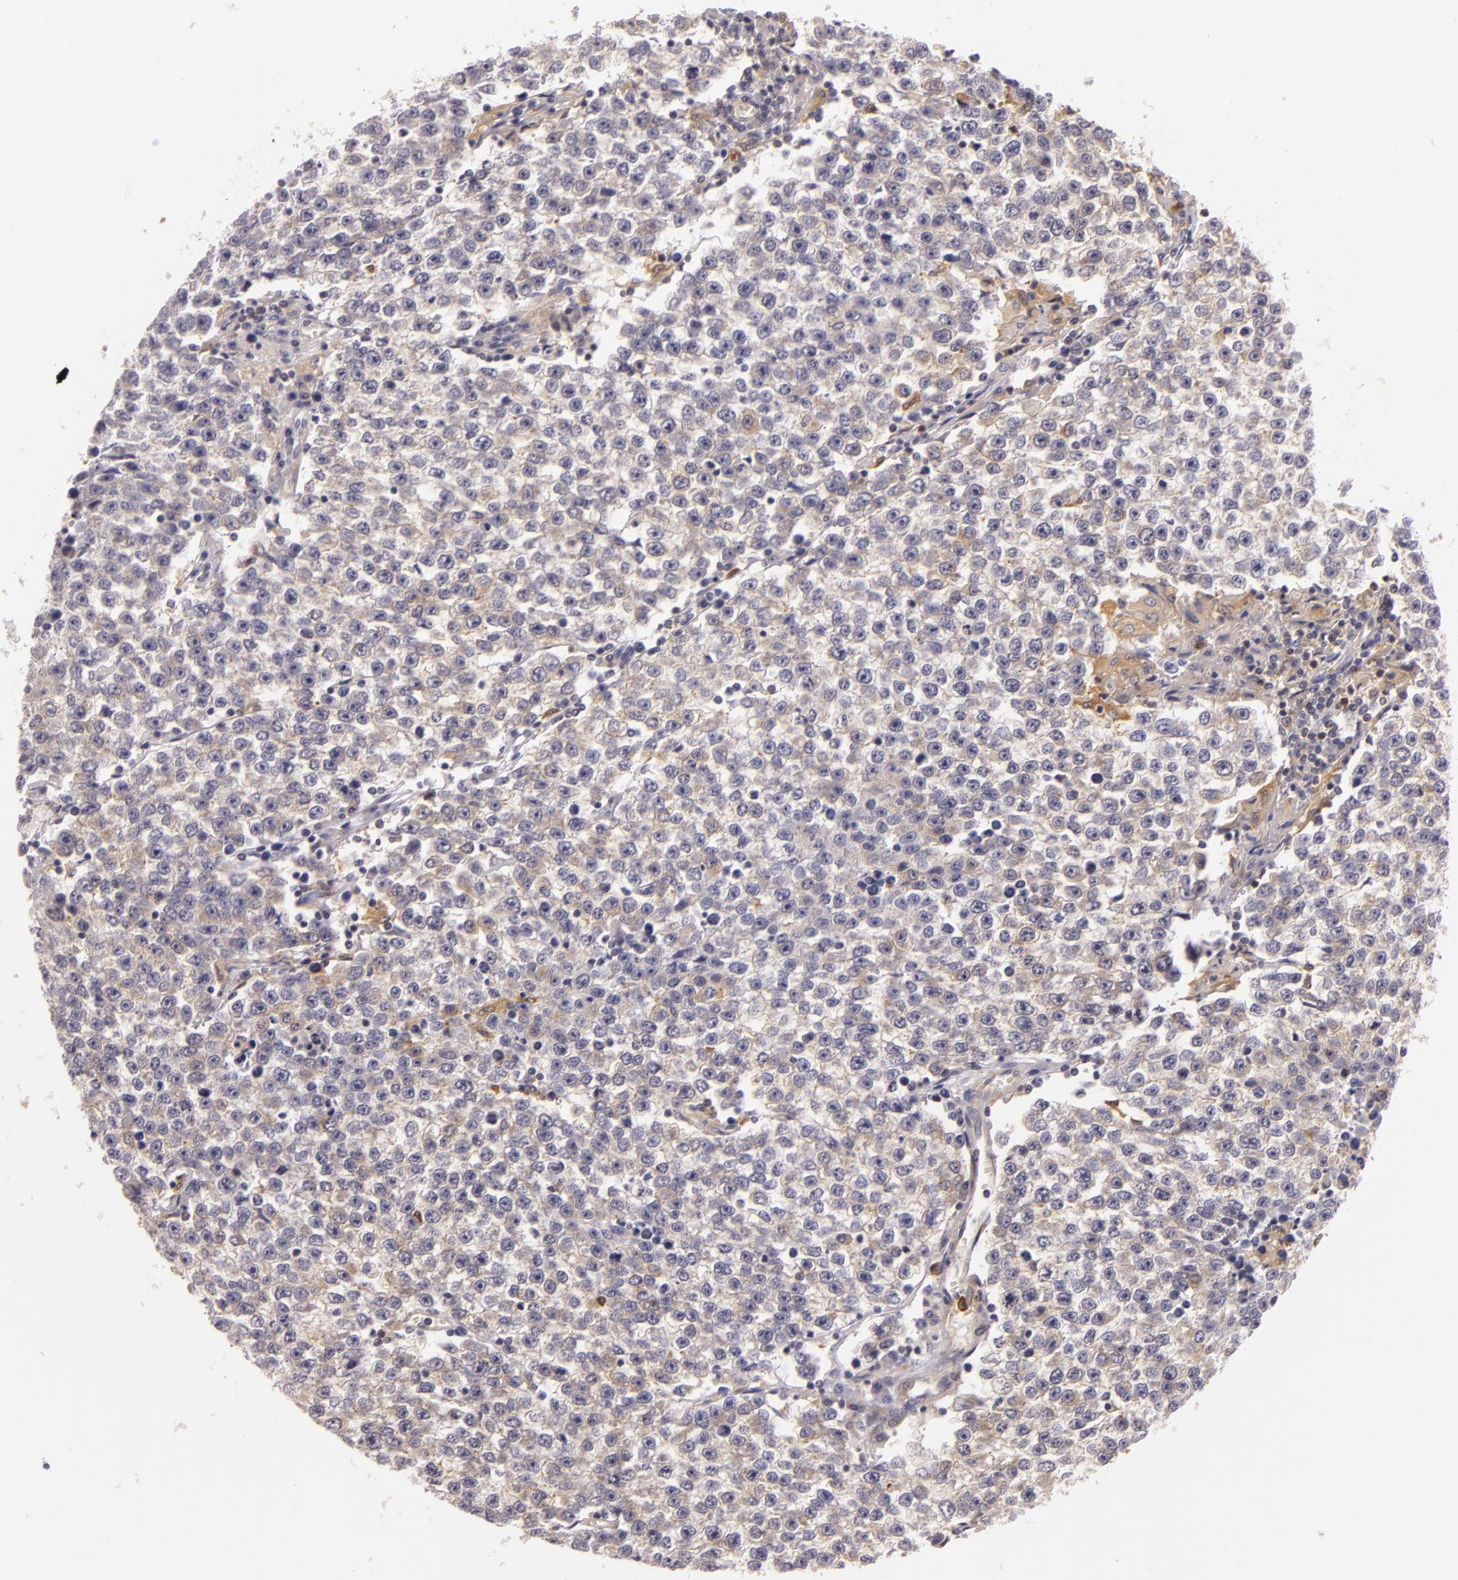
{"staining": {"intensity": "weak", "quantity": "25%-75%", "location": "cytoplasmic/membranous"}, "tissue": "testis cancer", "cell_type": "Tumor cells", "image_type": "cancer", "snomed": [{"axis": "morphology", "description": "Seminoma, NOS"}, {"axis": "topography", "description": "Testis"}], "caption": "Testis seminoma was stained to show a protein in brown. There is low levels of weak cytoplasmic/membranous positivity in about 25%-75% of tumor cells. (Stains: DAB (3,3'-diaminobenzidine) in brown, nuclei in blue, Microscopy: brightfield microscopy at high magnification).", "gene": "TOM1", "patient": {"sex": "male", "age": 36}}